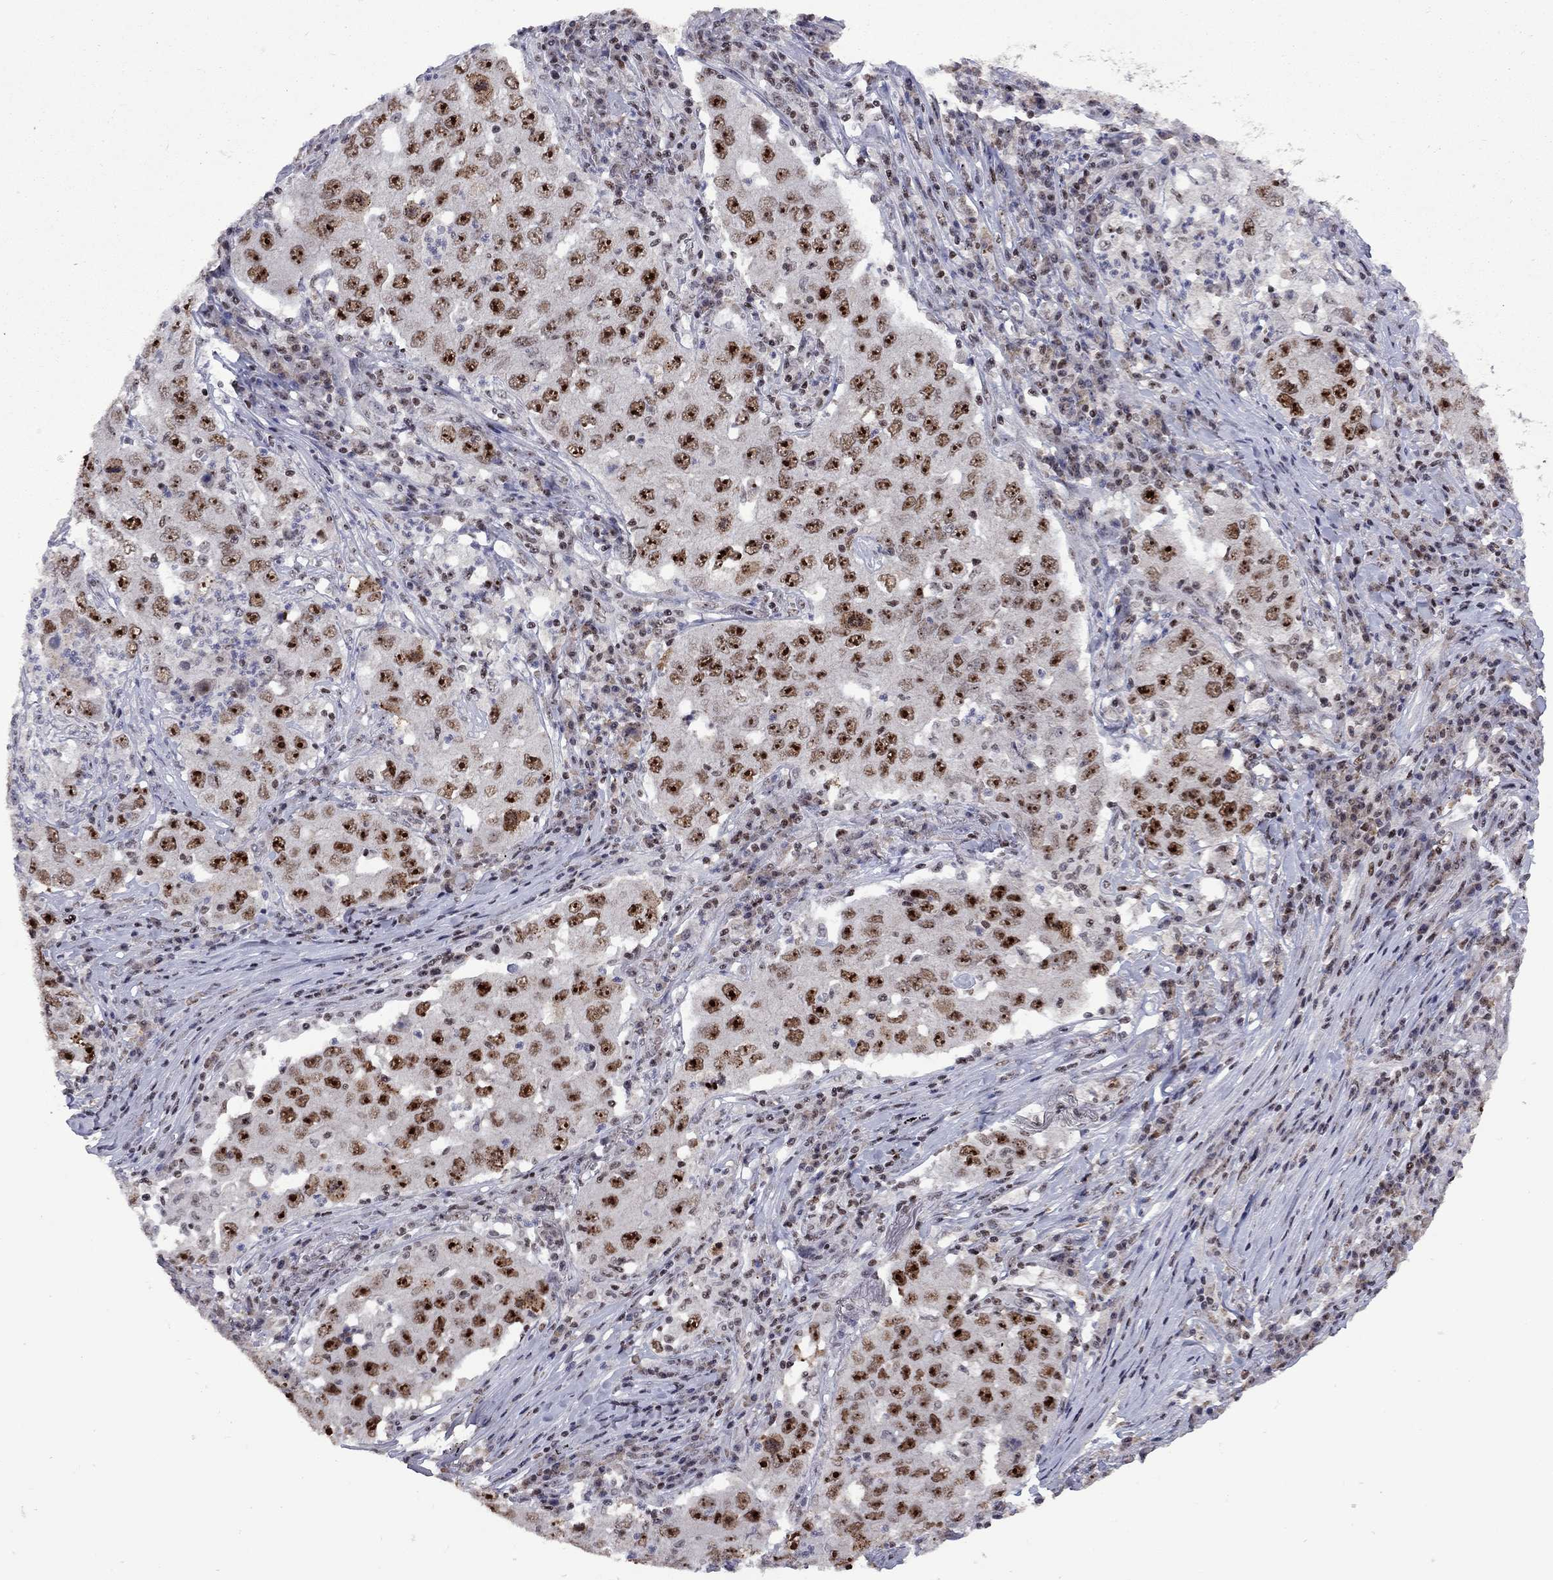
{"staining": {"intensity": "strong", "quantity": ">75%", "location": "nuclear"}, "tissue": "lung cancer", "cell_type": "Tumor cells", "image_type": "cancer", "snomed": [{"axis": "morphology", "description": "Adenocarcinoma, NOS"}, {"axis": "topography", "description": "Lung"}], "caption": "Immunohistochemical staining of human lung cancer displays high levels of strong nuclear protein staining in approximately >75% of tumor cells.", "gene": "SPOUT1", "patient": {"sex": "male", "age": 73}}